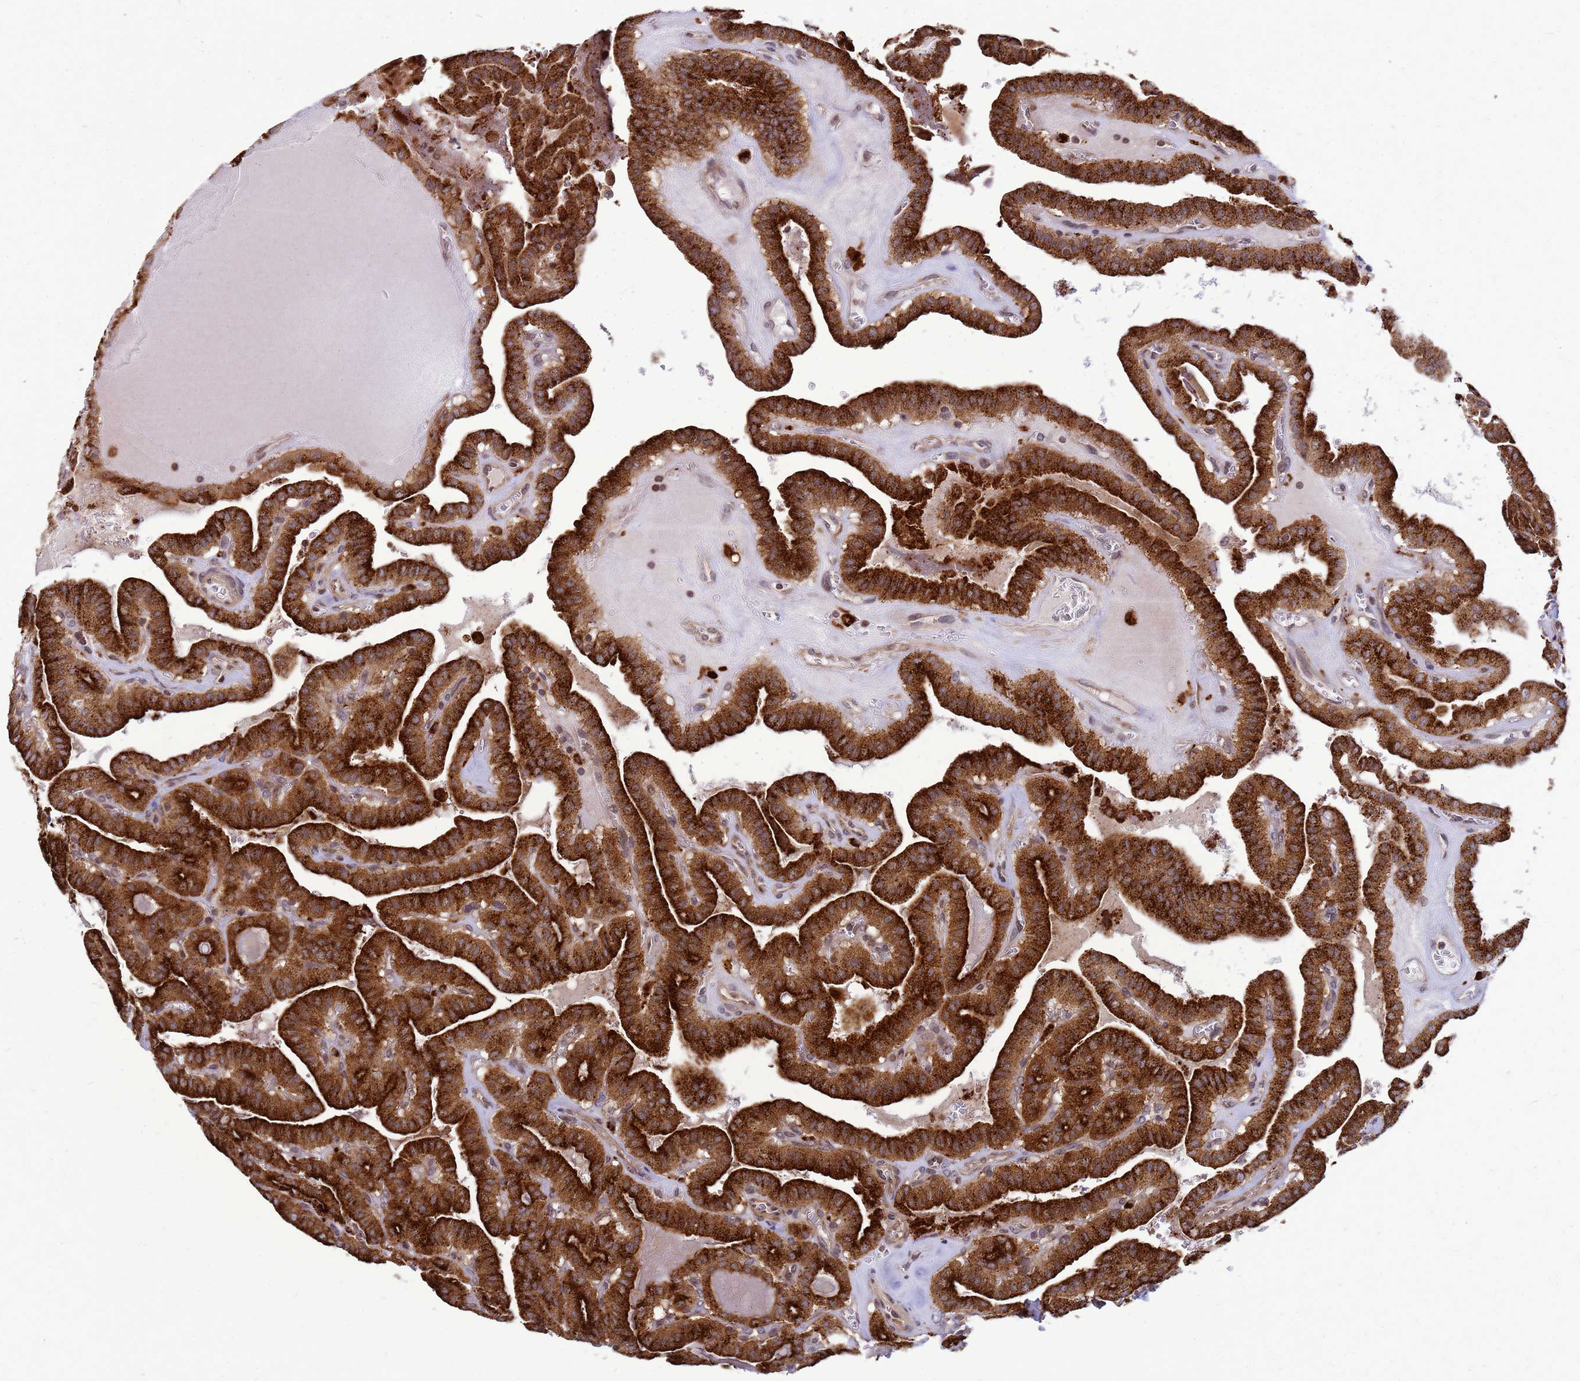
{"staining": {"intensity": "strong", "quantity": ">75%", "location": "cytoplasmic/membranous"}, "tissue": "thyroid cancer", "cell_type": "Tumor cells", "image_type": "cancer", "snomed": [{"axis": "morphology", "description": "Papillary adenocarcinoma, NOS"}, {"axis": "topography", "description": "Thyroid gland"}], "caption": "Thyroid cancer stained for a protein exhibits strong cytoplasmic/membranous positivity in tumor cells.", "gene": "C12orf43", "patient": {"sex": "male", "age": 52}}